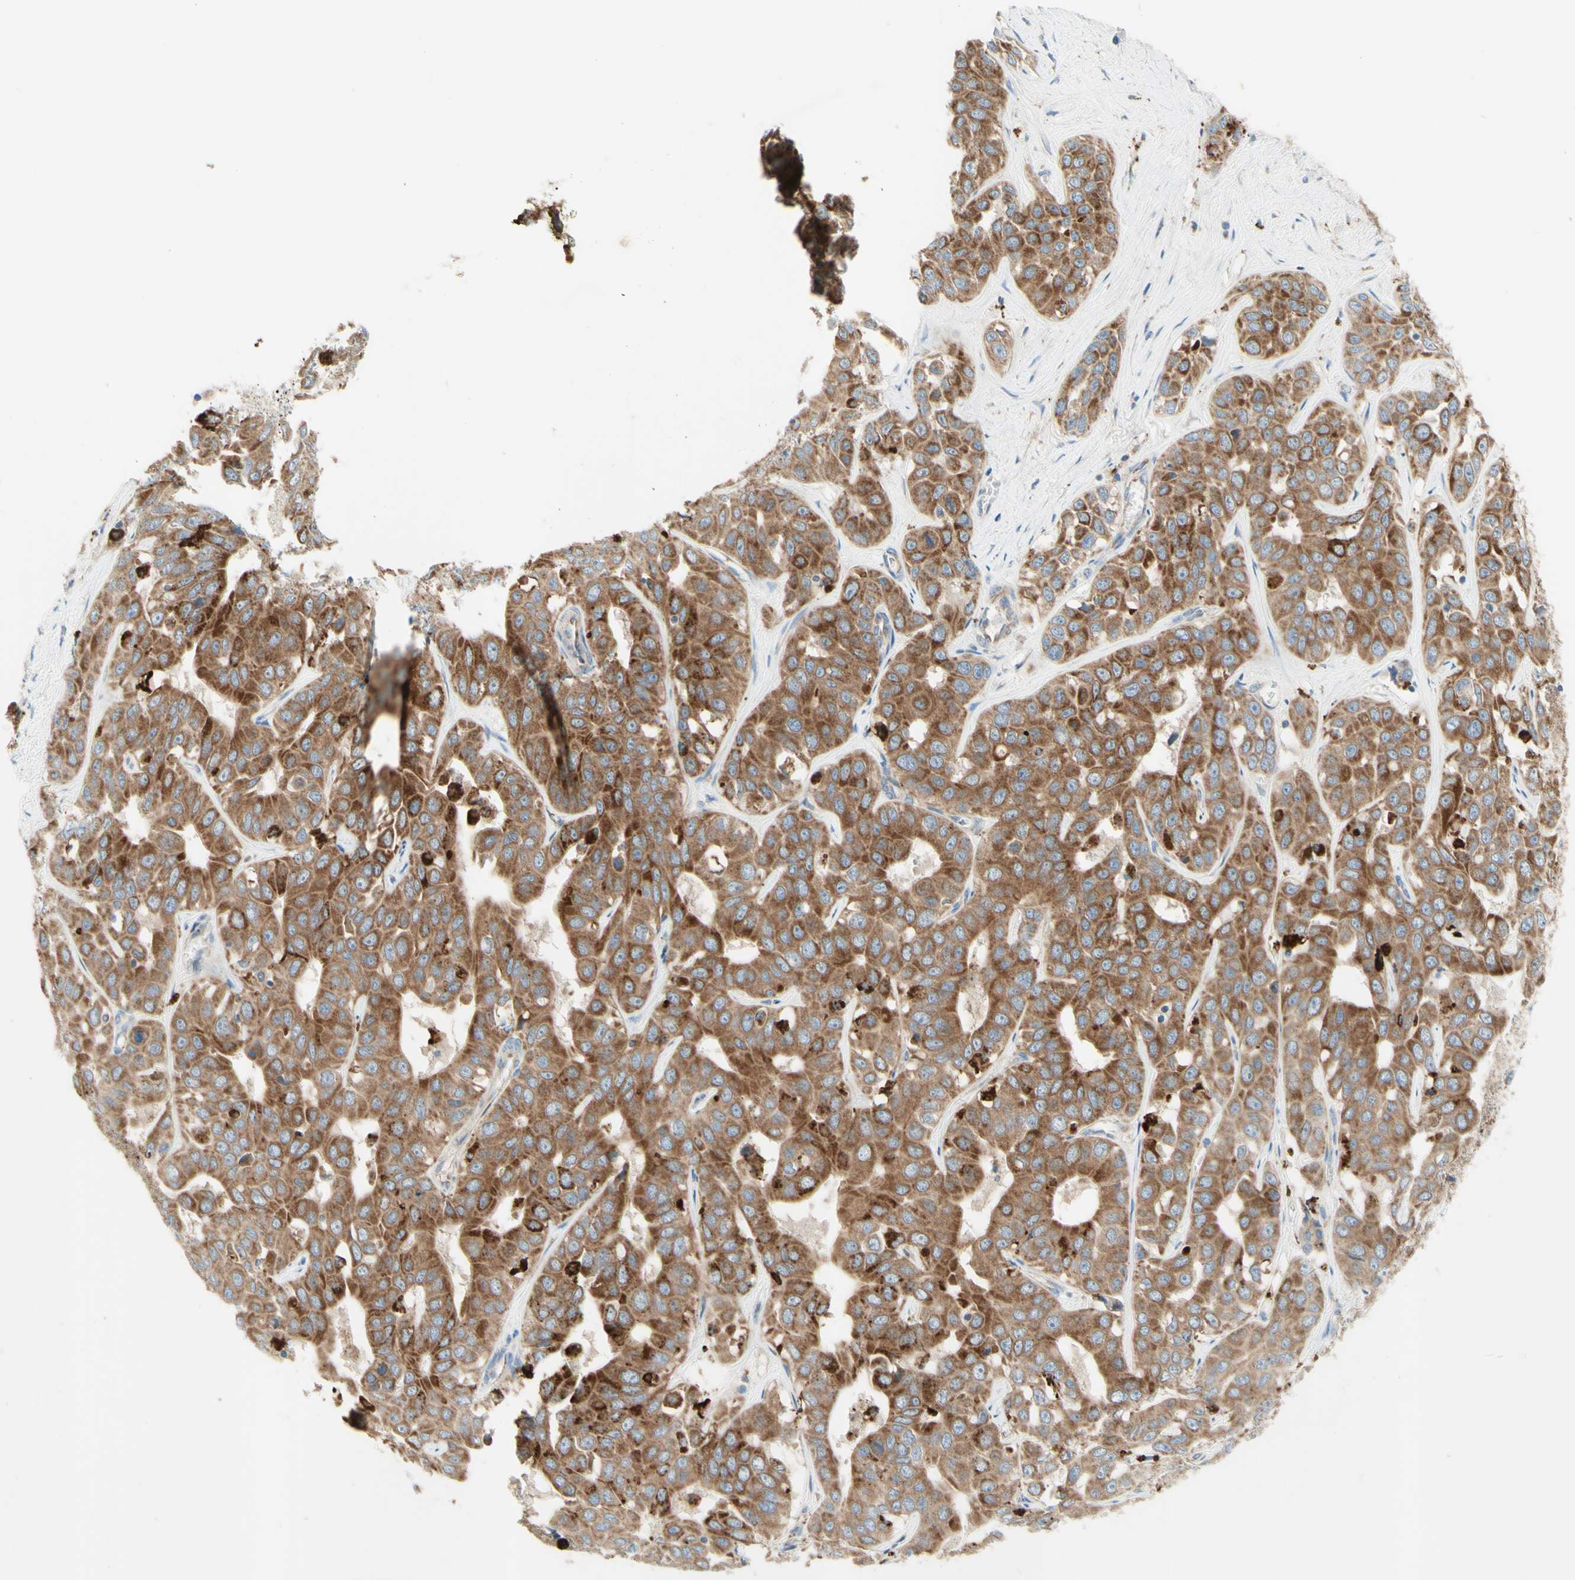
{"staining": {"intensity": "moderate", "quantity": ">75%", "location": "cytoplasmic/membranous"}, "tissue": "liver cancer", "cell_type": "Tumor cells", "image_type": "cancer", "snomed": [{"axis": "morphology", "description": "Cholangiocarcinoma"}, {"axis": "topography", "description": "Liver"}], "caption": "This is a histology image of IHC staining of cholangiocarcinoma (liver), which shows moderate expression in the cytoplasmic/membranous of tumor cells.", "gene": "ARMC10", "patient": {"sex": "female", "age": 52}}